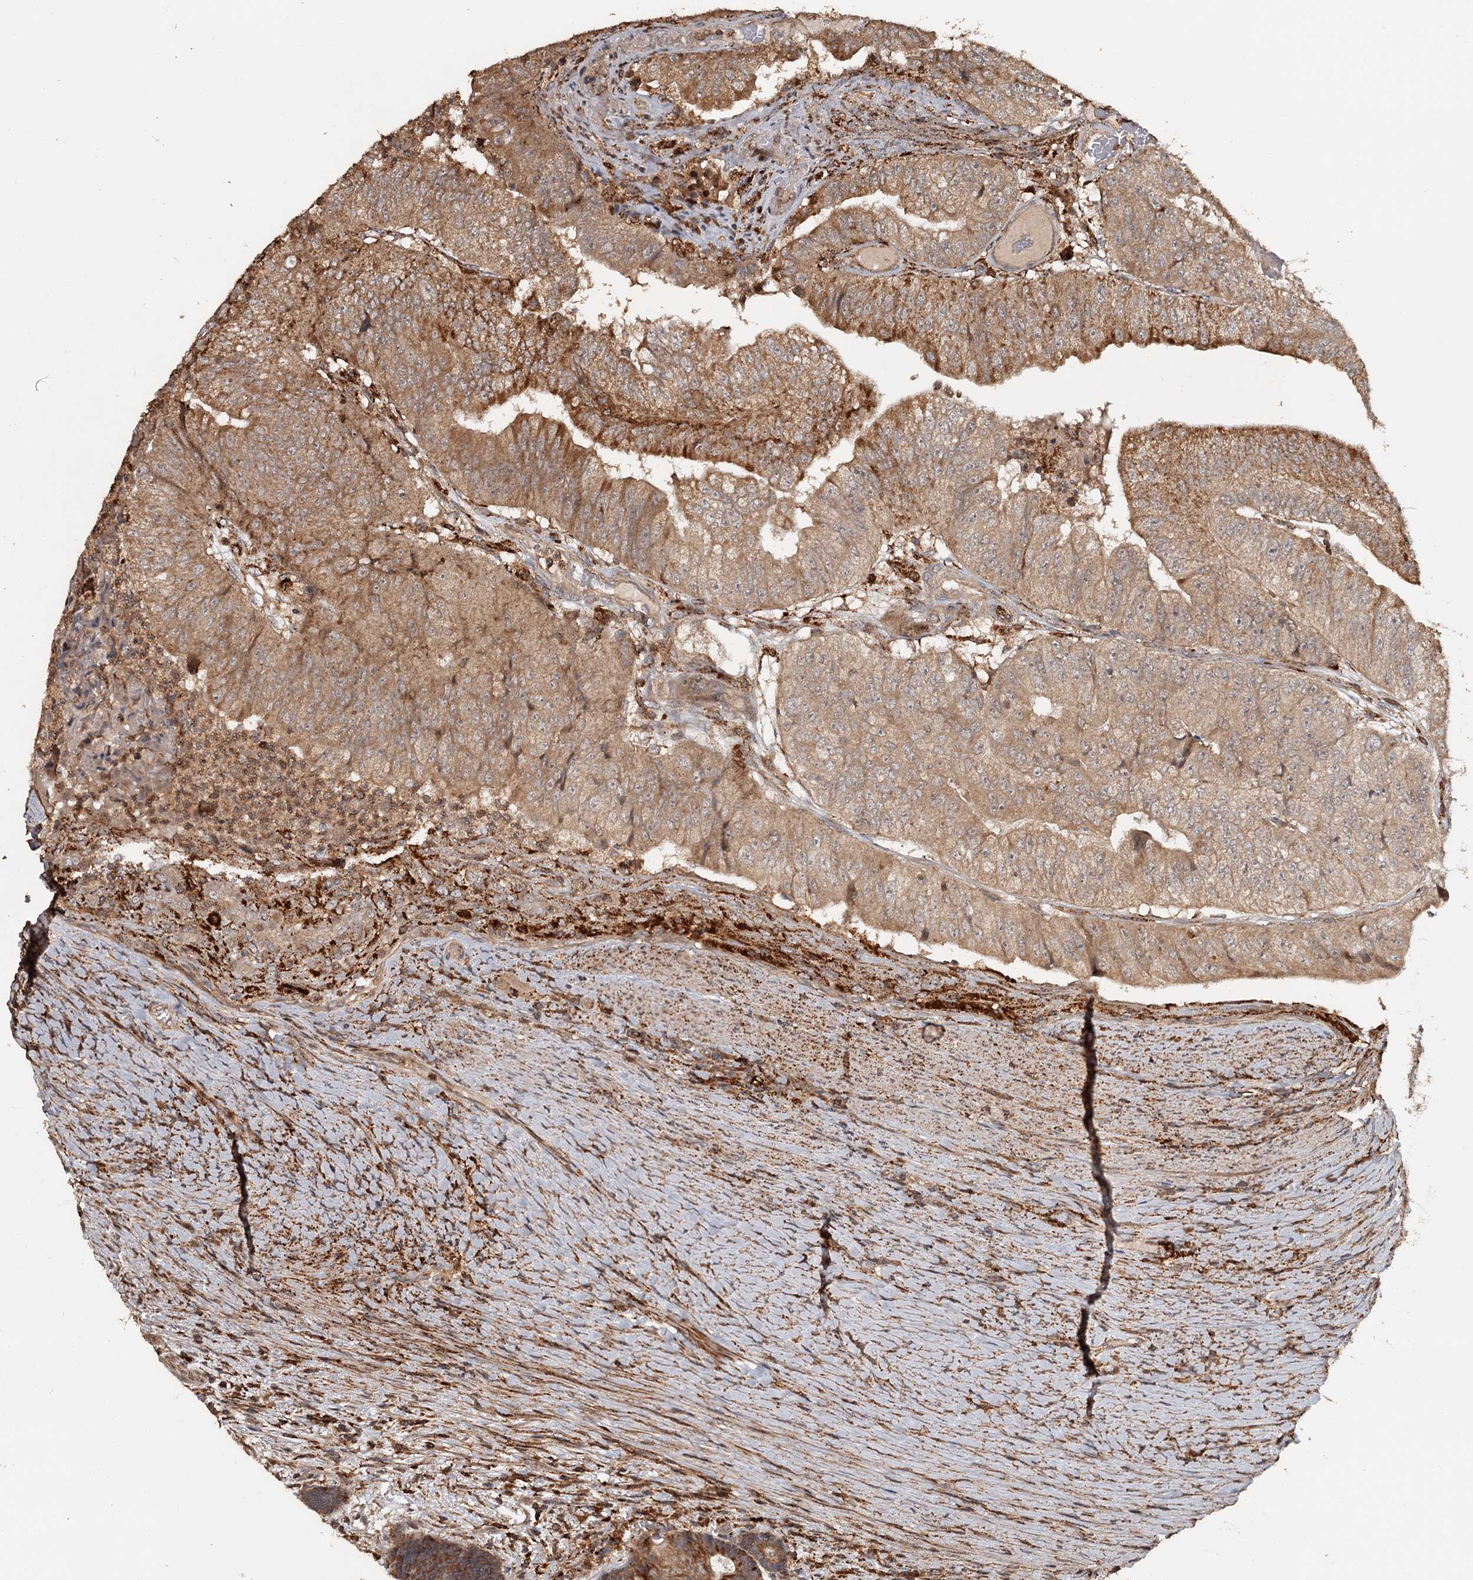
{"staining": {"intensity": "moderate", "quantity": ">75%", "location": "cytoplasmic/membranous"}, "tissue": "colorectal cancer", "cell_type": "Tumor cells", "image_type": "cancer", "snomed": [{"axis": "morphology", "description": "Adenocarcinoma, NOS"}, {"axis": "topography", "description": "Colon"}], "caption": "There is medium levels of moderate cytoplasmic/membranous positivity in tumor cells of colorectal cancer (adenocarcinoma), as demonstrated by immunohistochemical staining (brown color).", "gene": "FAXC", "patient": {"sex": "female", "age": 67}}